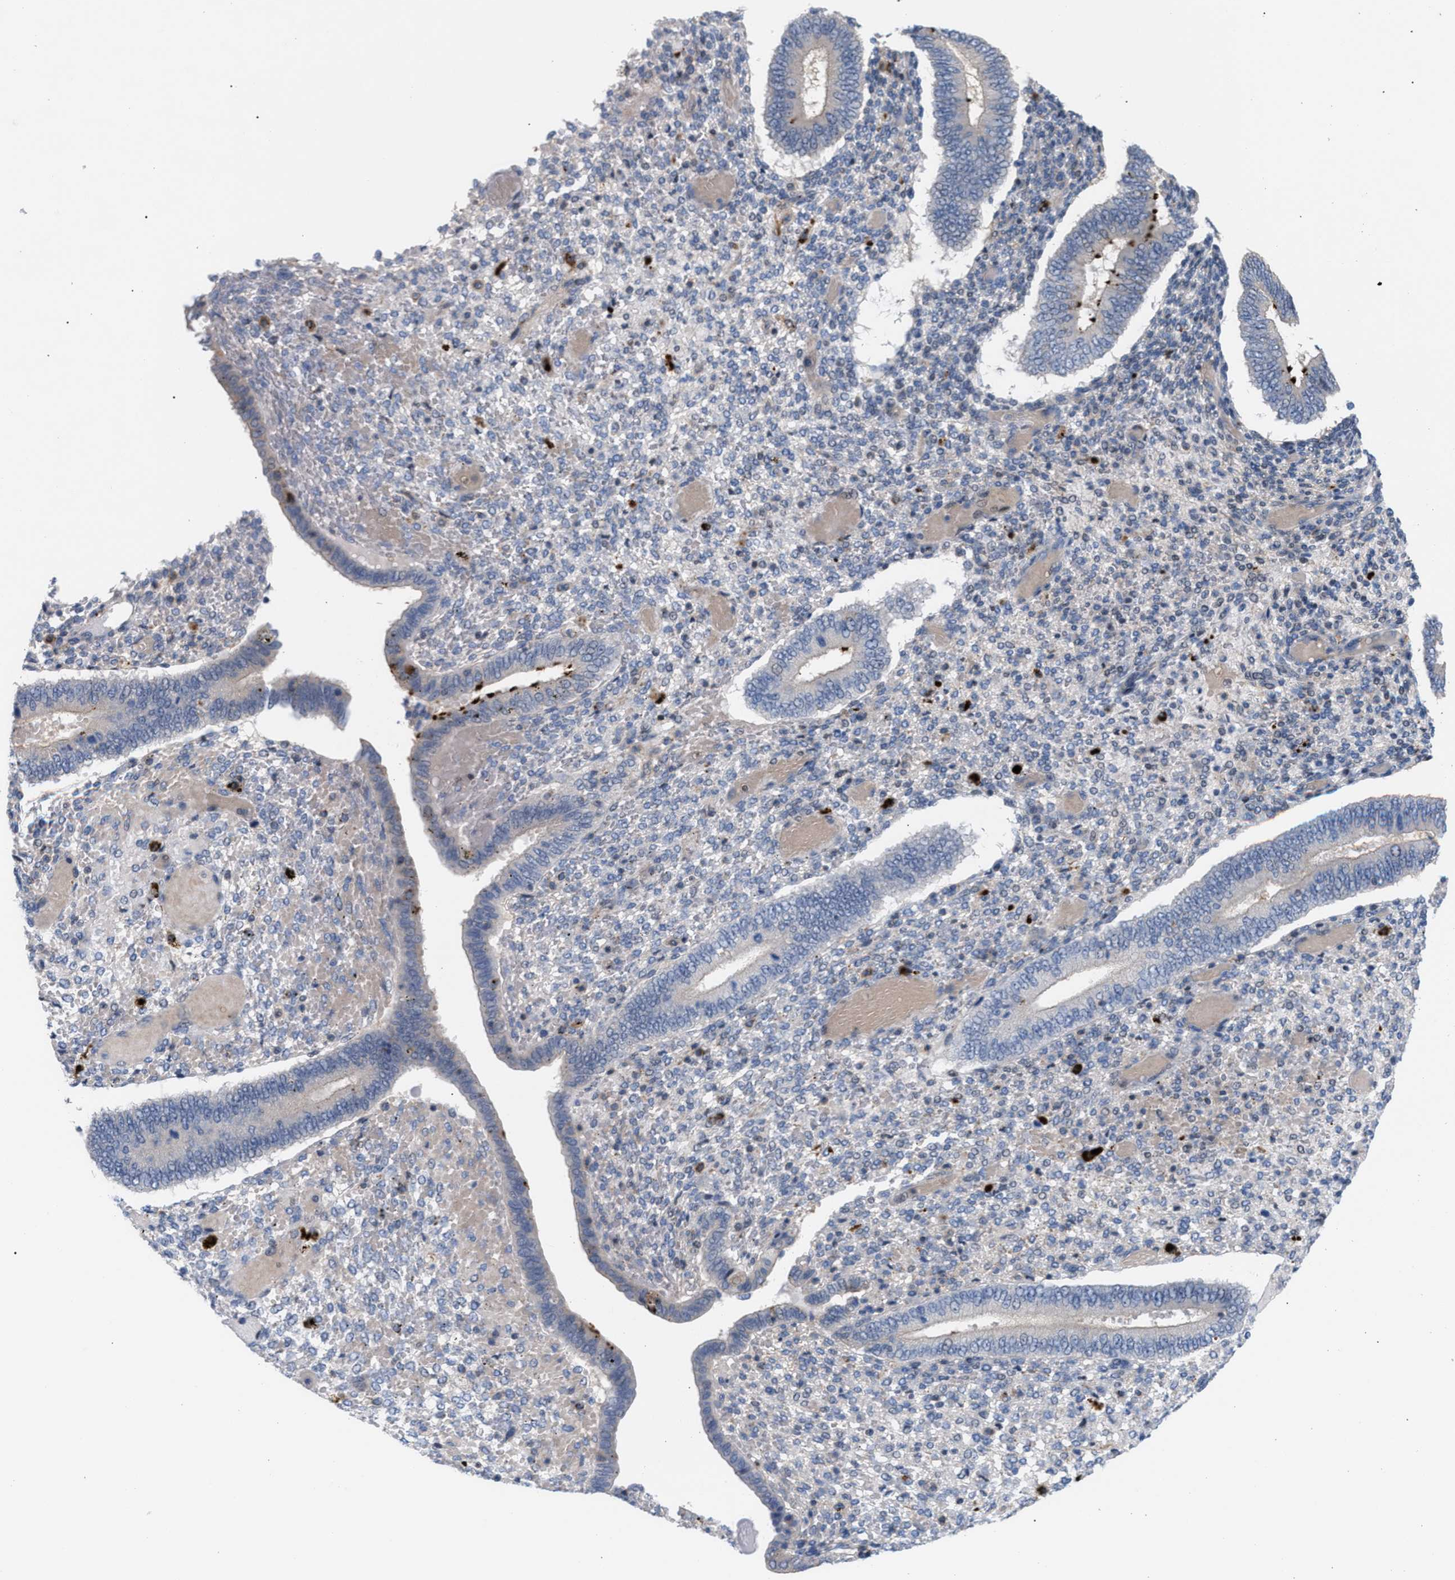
{"staining": {"intensity": "negative", "quantity": "none", "location": "none"}, "tissue": "endometrium", "cell_type": "Cells in endometrial stroma", "image_type": "normal", "snomed": [{"axis": "morphology", "description": "Normal tissue, NOS"}, {"axis": "topography", "description": "Endometrium"}], "caption": "The image exhibits no significant positivity in cells in endometrial stroma of endometrium.", "gene": "MBTD1", "patient": {"sex": "female", "age": 42}}